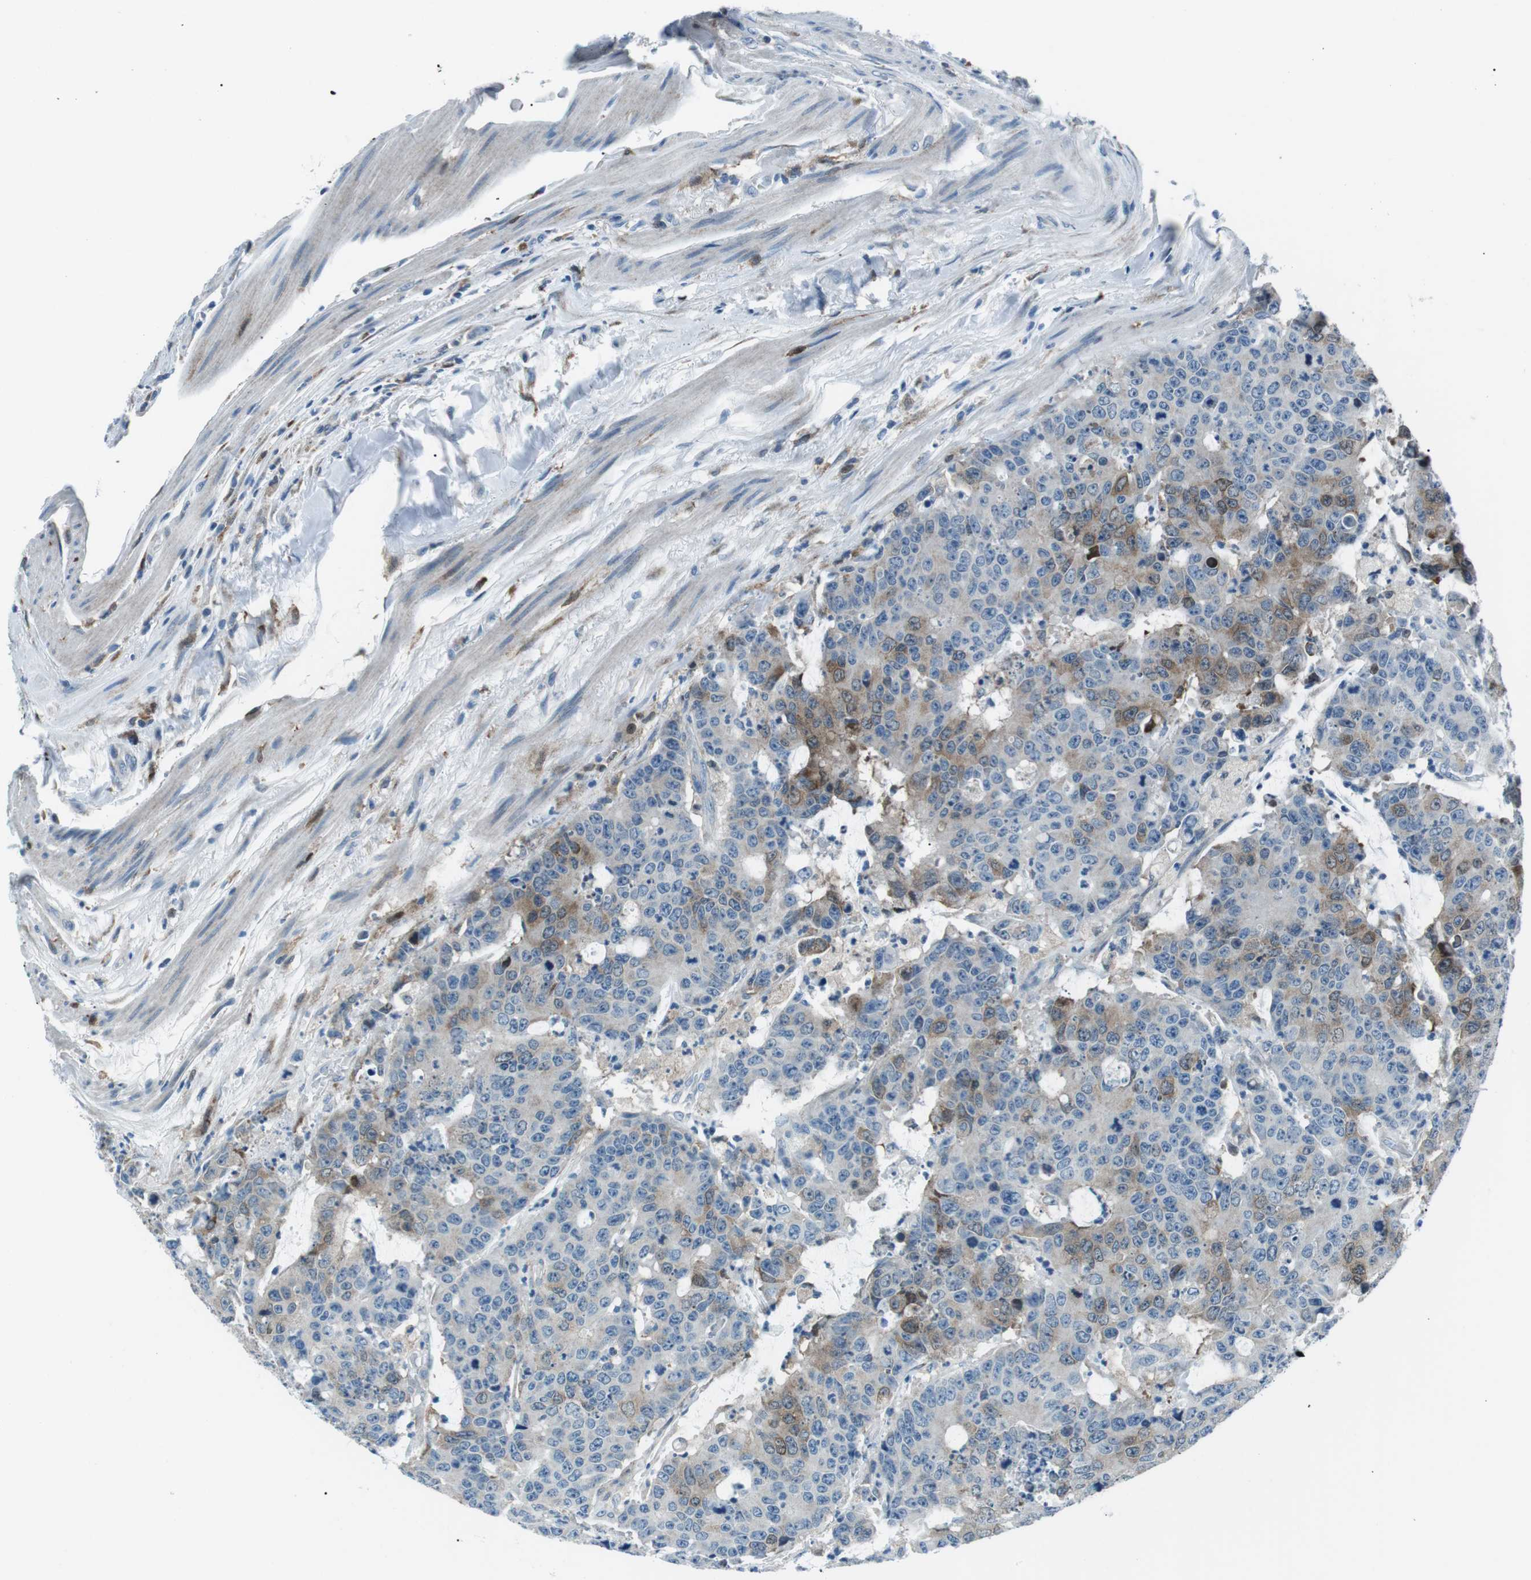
{"staining": {"intensity": "weak", "quantity": "<25%", "location": "cytoplasmic/membranous"}, "tissue": "colorectal cancer", "cell_type": "Tumor cells", "image_type": "cancer", "snomed": [{"axis": "morphology", "description": "Adenocarcinoma, NOS"}, {"axis": "topography", "description": "Colon"}], "caption": "Immunohistochemical staining of colorectal adenocarcinoma shows no significant expression in tumor cells.", "gene": "BLNK", "patient": {"sex": "female", "age": 86}}